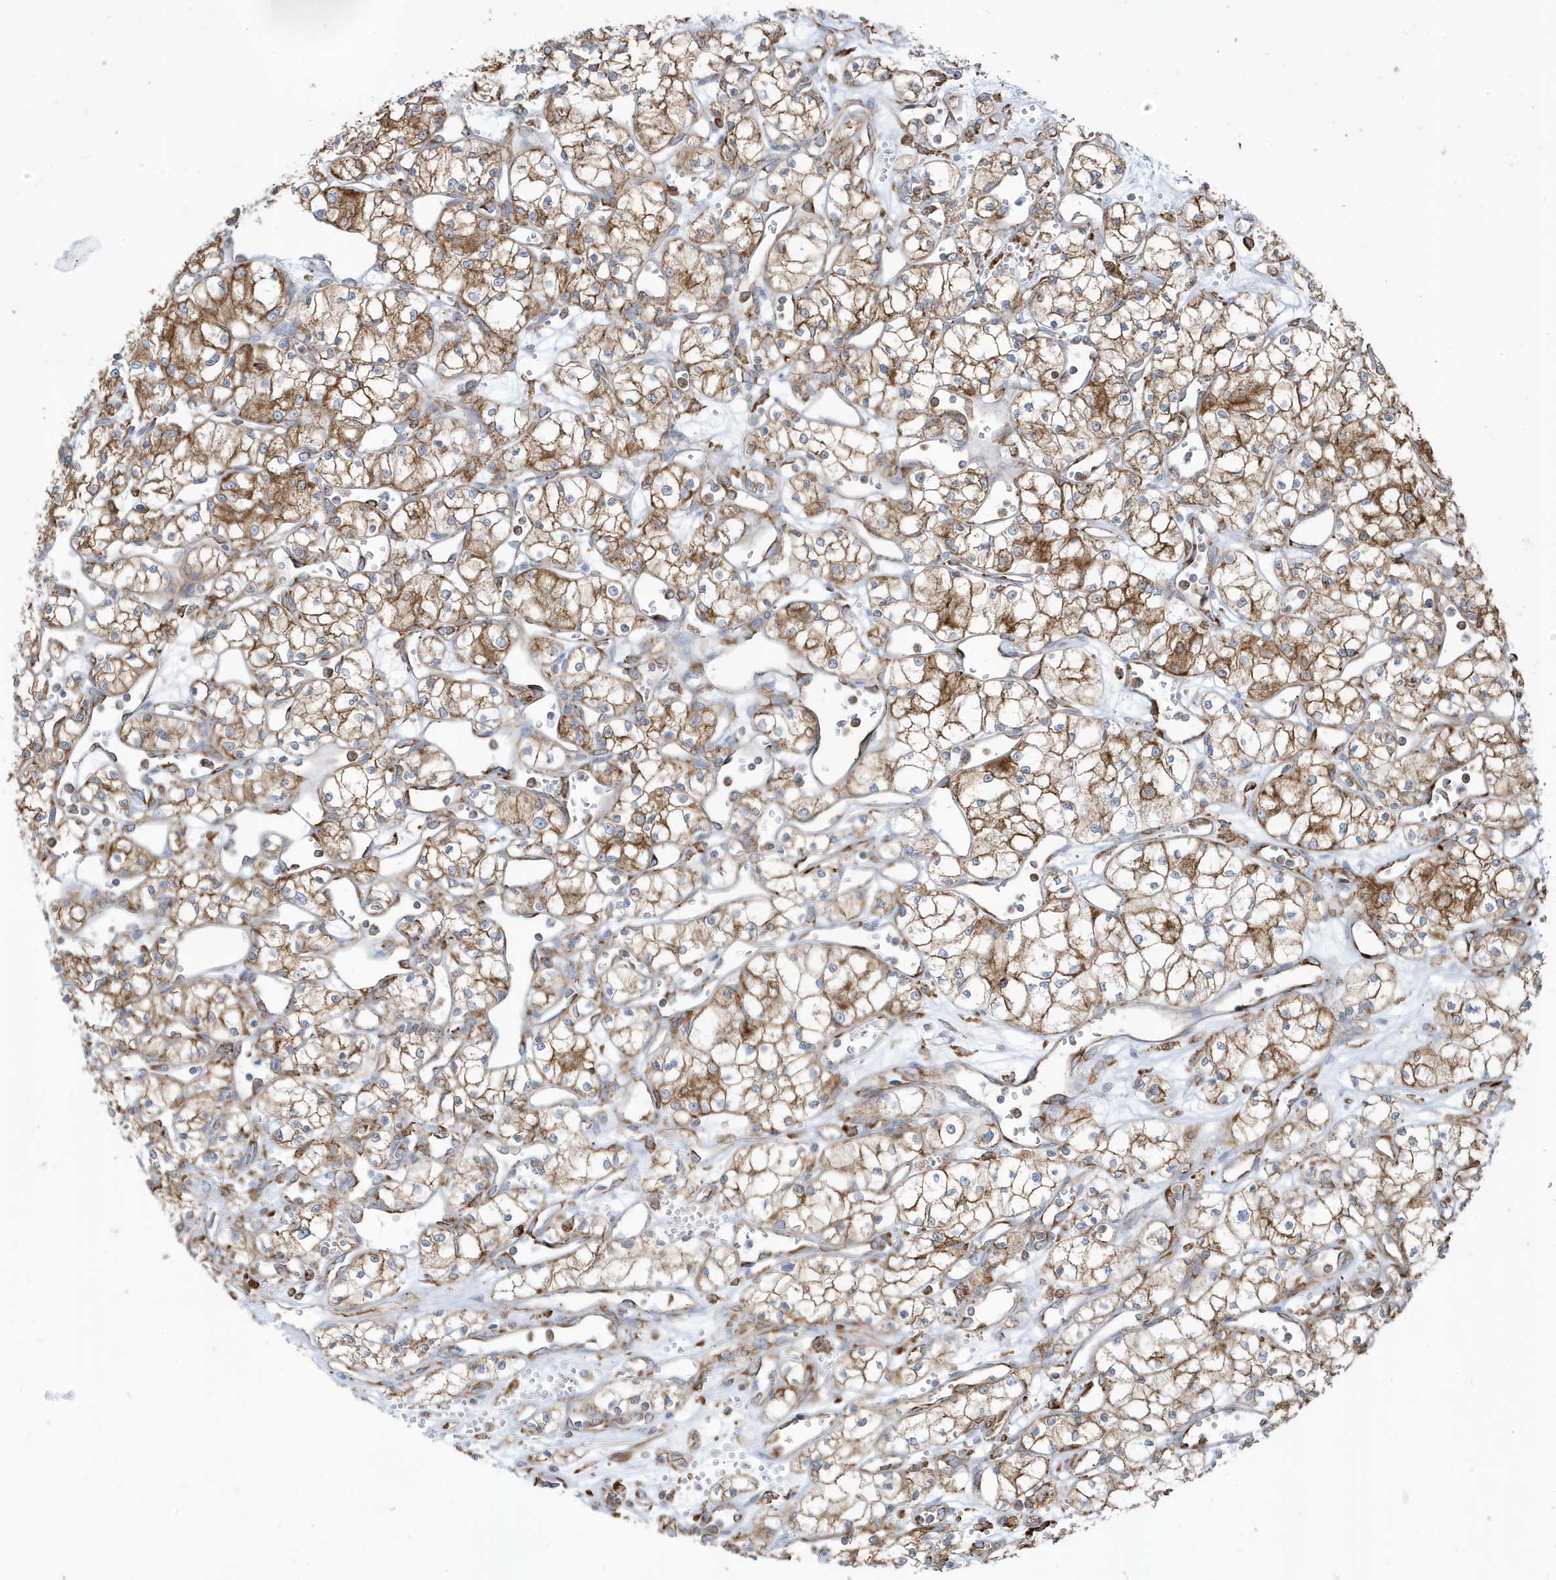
{"staining": {"intensity": "moderate", "quantity": ">75%", "location": "cytoplasmic/membranous"}, "tissue": "renal cancer", "cell_type": "Tumor cells", "image_type": "cancer", "snomed": [{"axis": "morphology", "description": "Adenocarcinoma, NOS"}, {"axis": "topography", "description": "Kidney"}], "caption": "DAB immunohistochemical staining of human renal adenocarcinoma shows moderate cytoplasmic/membranous protein positivity in about >75% of tumor cells.", "gene": "PDIA6", "patient": {"sex": "male", "age": 59}}